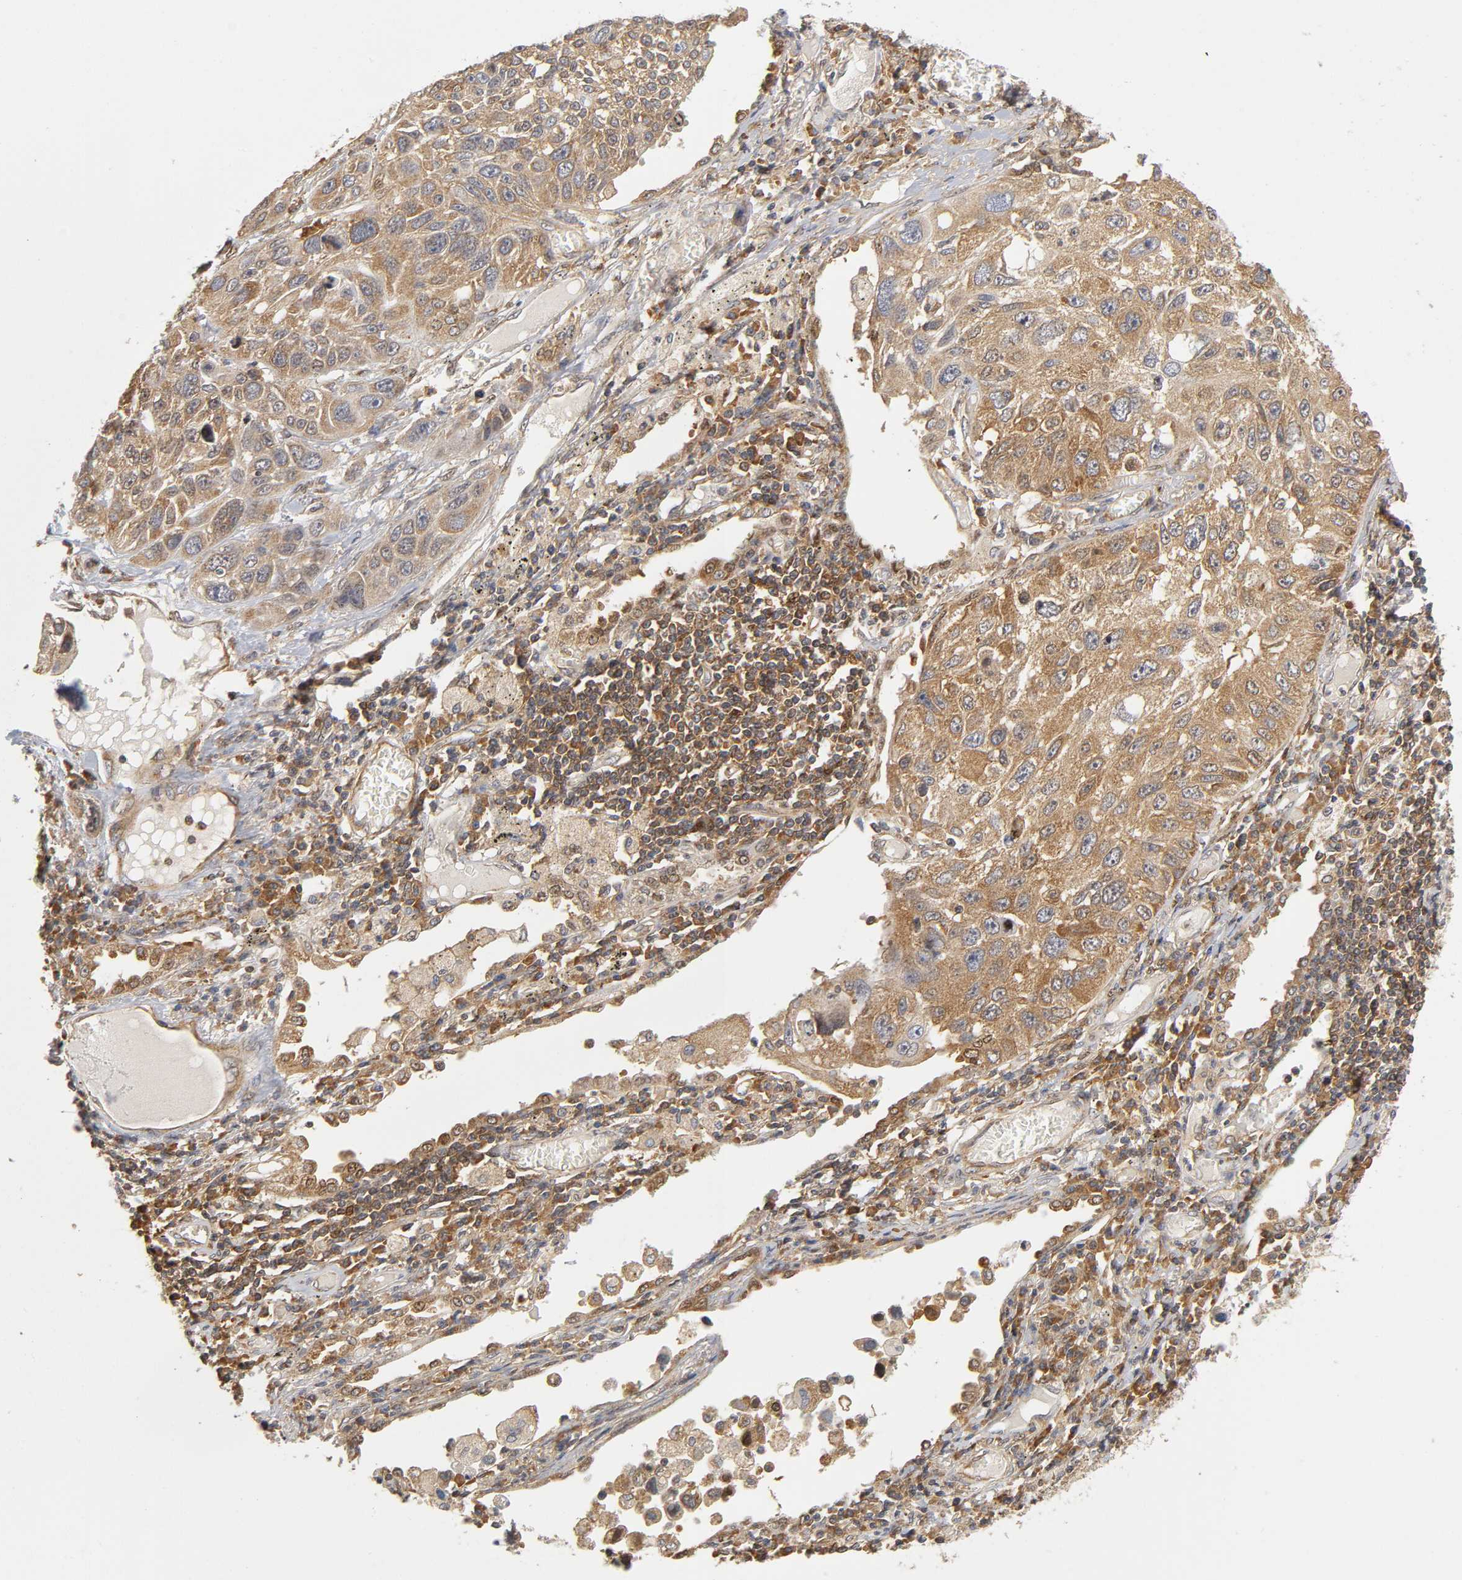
{"staining": {"intensity": "moderate", "quantity": ">75%", "location": "cytoplasmic/membranous"}, "tissue": "lung cancer", "cell_type": "Tumor cells", "image_type": "cancer", "snomed": [{"axis": "morphology", "description": "Squamous cell carcinoma, NOS"}, {"axis": "topography", "description": "Lung"}], "caption": "About >75% of tumor cells in squamous cell carcinoma (lung) reveal moderate cytoplasmic/membranous protein positivity as visualized by brown immunohistochemical staining.", "gene": "PAFAH1B1", "patient": {"sex": "male", "age": 71}}